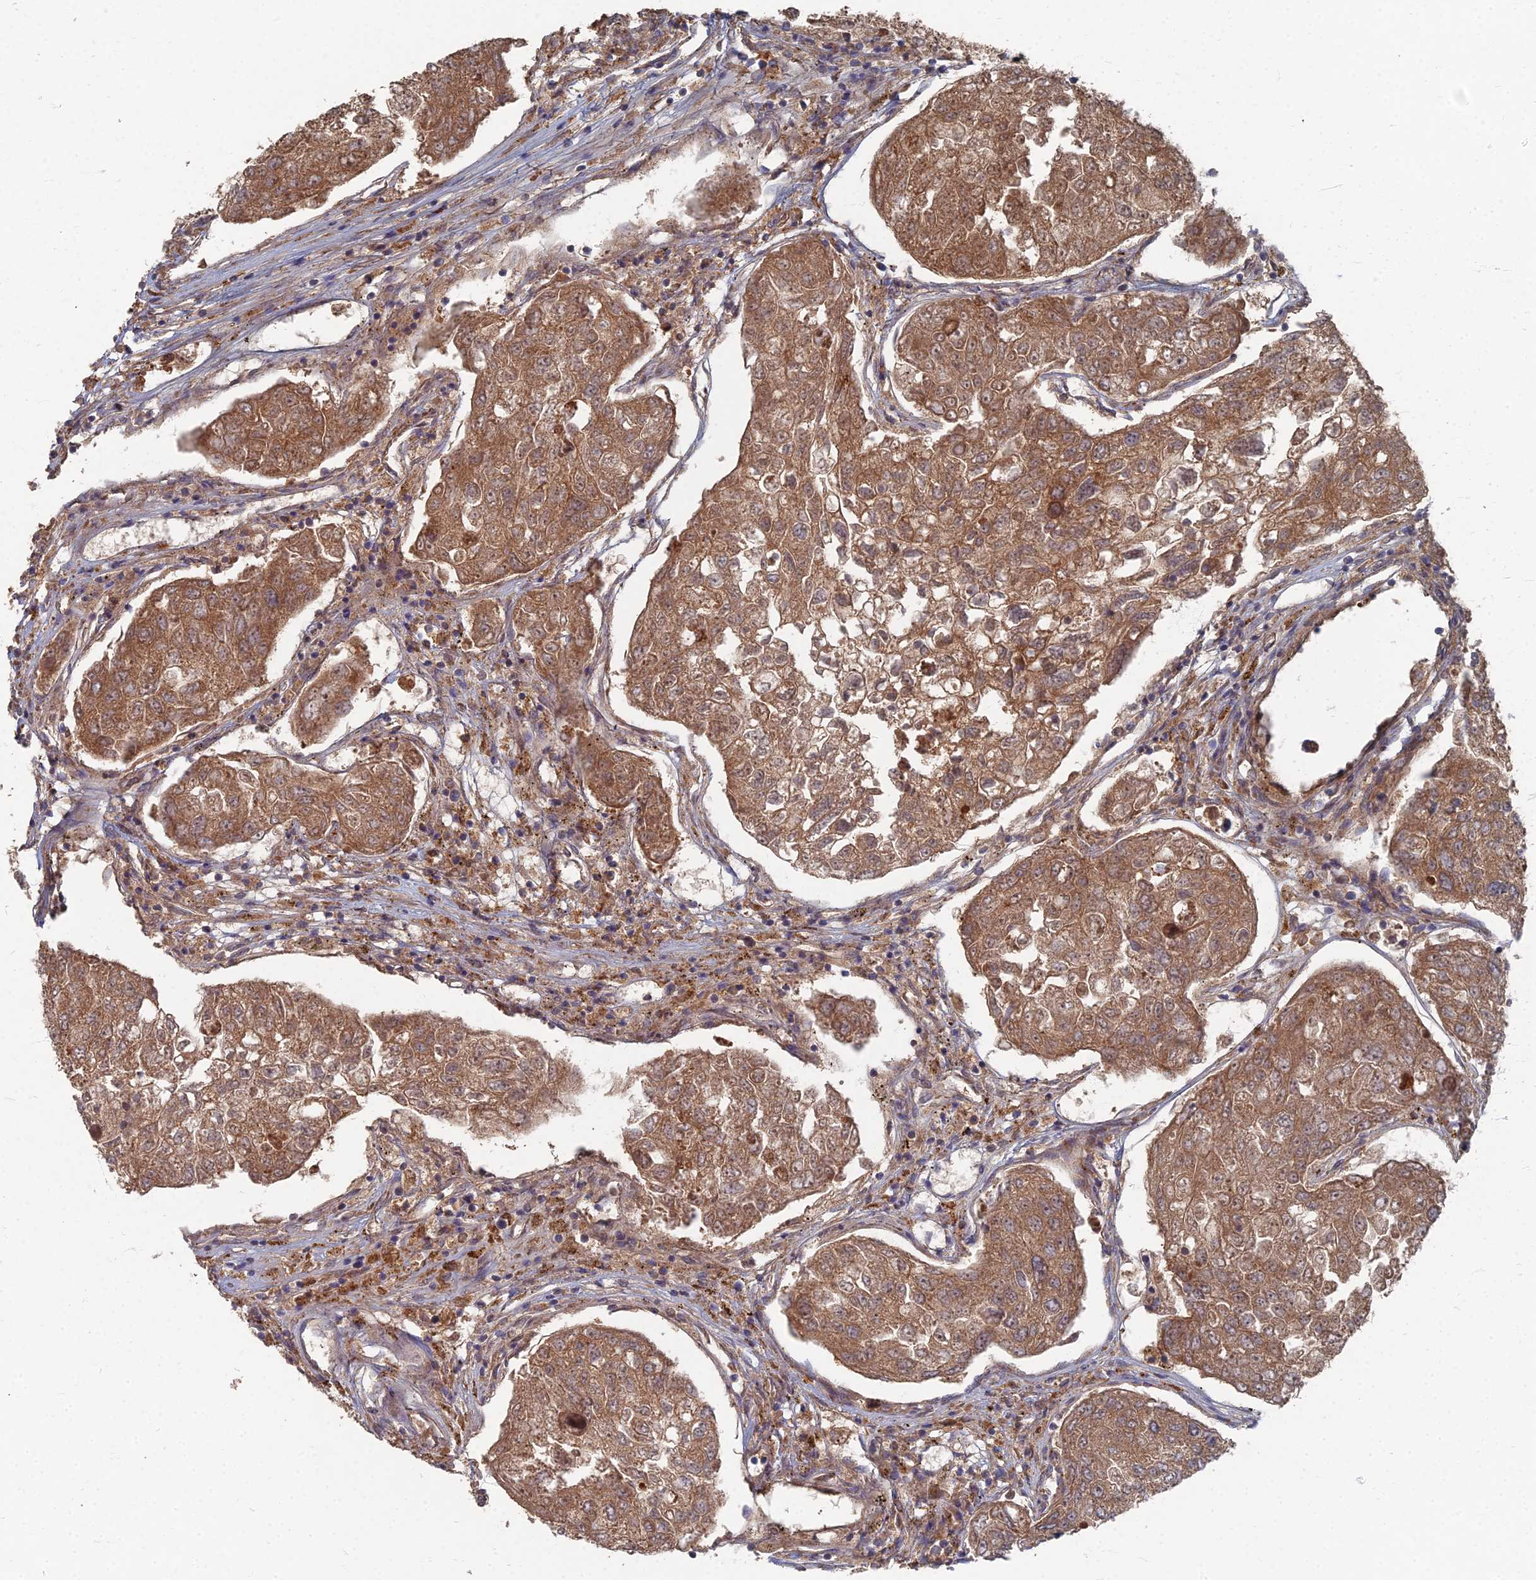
{"staining": {"intensity": "moderate", "quantity": ">75%", "location": "cytoplasmic/membranous"}, "tissue": "urothelial cancer", "cell_type": "Tumor cells", "image_type": "cancer", "snomed": [{"axis": "morphology", "description": "Urothelial carcinoma, High grade"}, {"axis": "topography", "description": "Lymph node"}, {"axis": "topography", "description": "Urinary bladder"}], "caption": "Human urothelial cancer stained with a protein marker reveals moderate staining in tumor cells.", "gene": "PPCDC", "patient": {"sex": "male", "age": 51}}